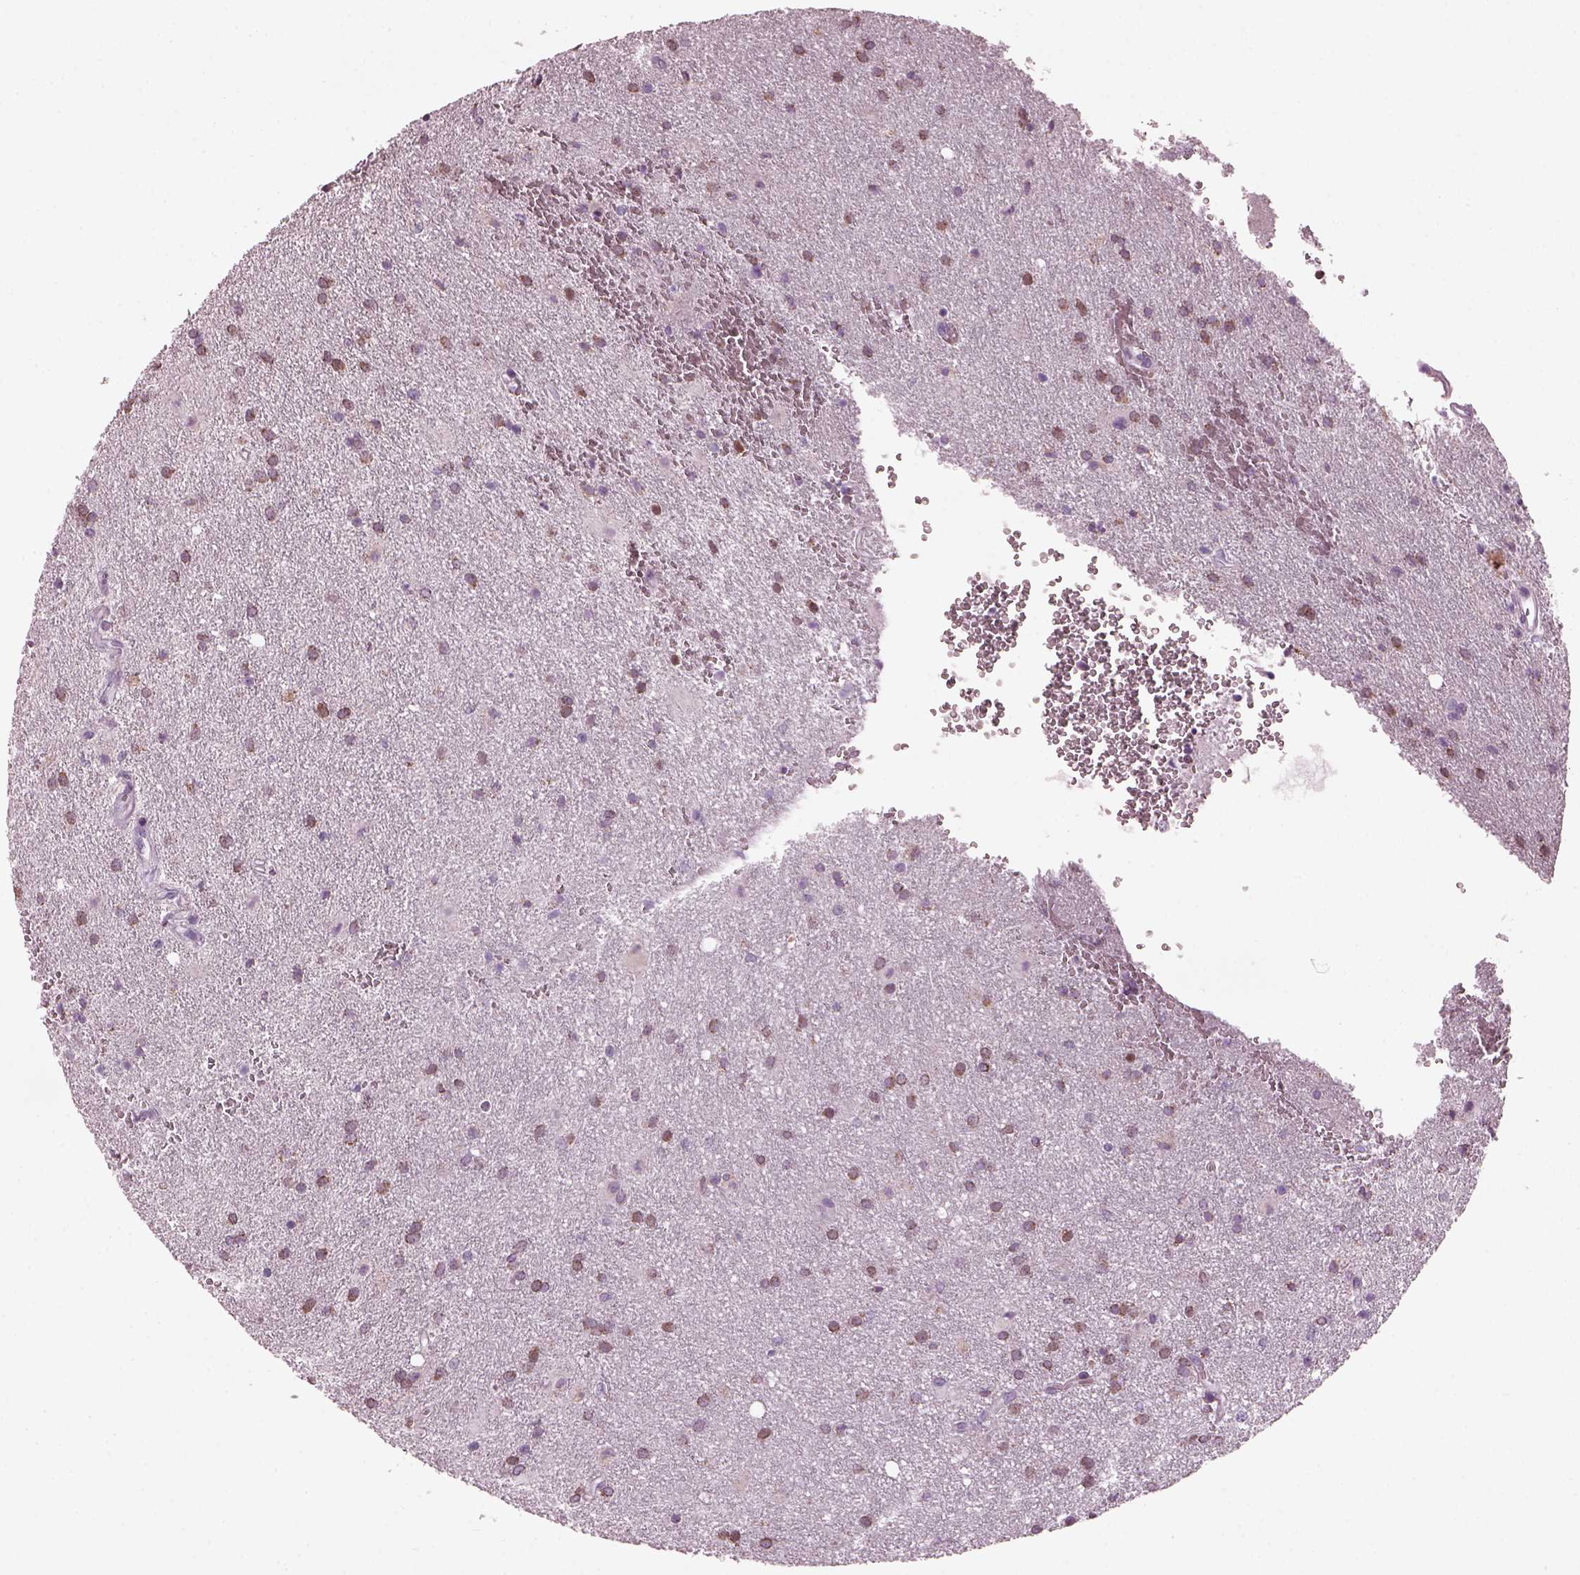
{"staining": {"intensity": "moderate", "quantity": ">75%", "location": "cytoplasmic/membranous"}, "tissue": "glioma", "cell_type": "Tumor cells", "image_type": "cancer", "snomed": [{"axis": "morphology", "description": "Glioma, malignant, Low grade"}, {"axis": "topography", "description": "Brain"}], "caption": "Protein expression analysis of human glioma reveals moderate cytoplasmic/membranous staining in about >75% of tumor cells.", "gene": "PRR9", "patient": {"sex": "male", "age": 58}}